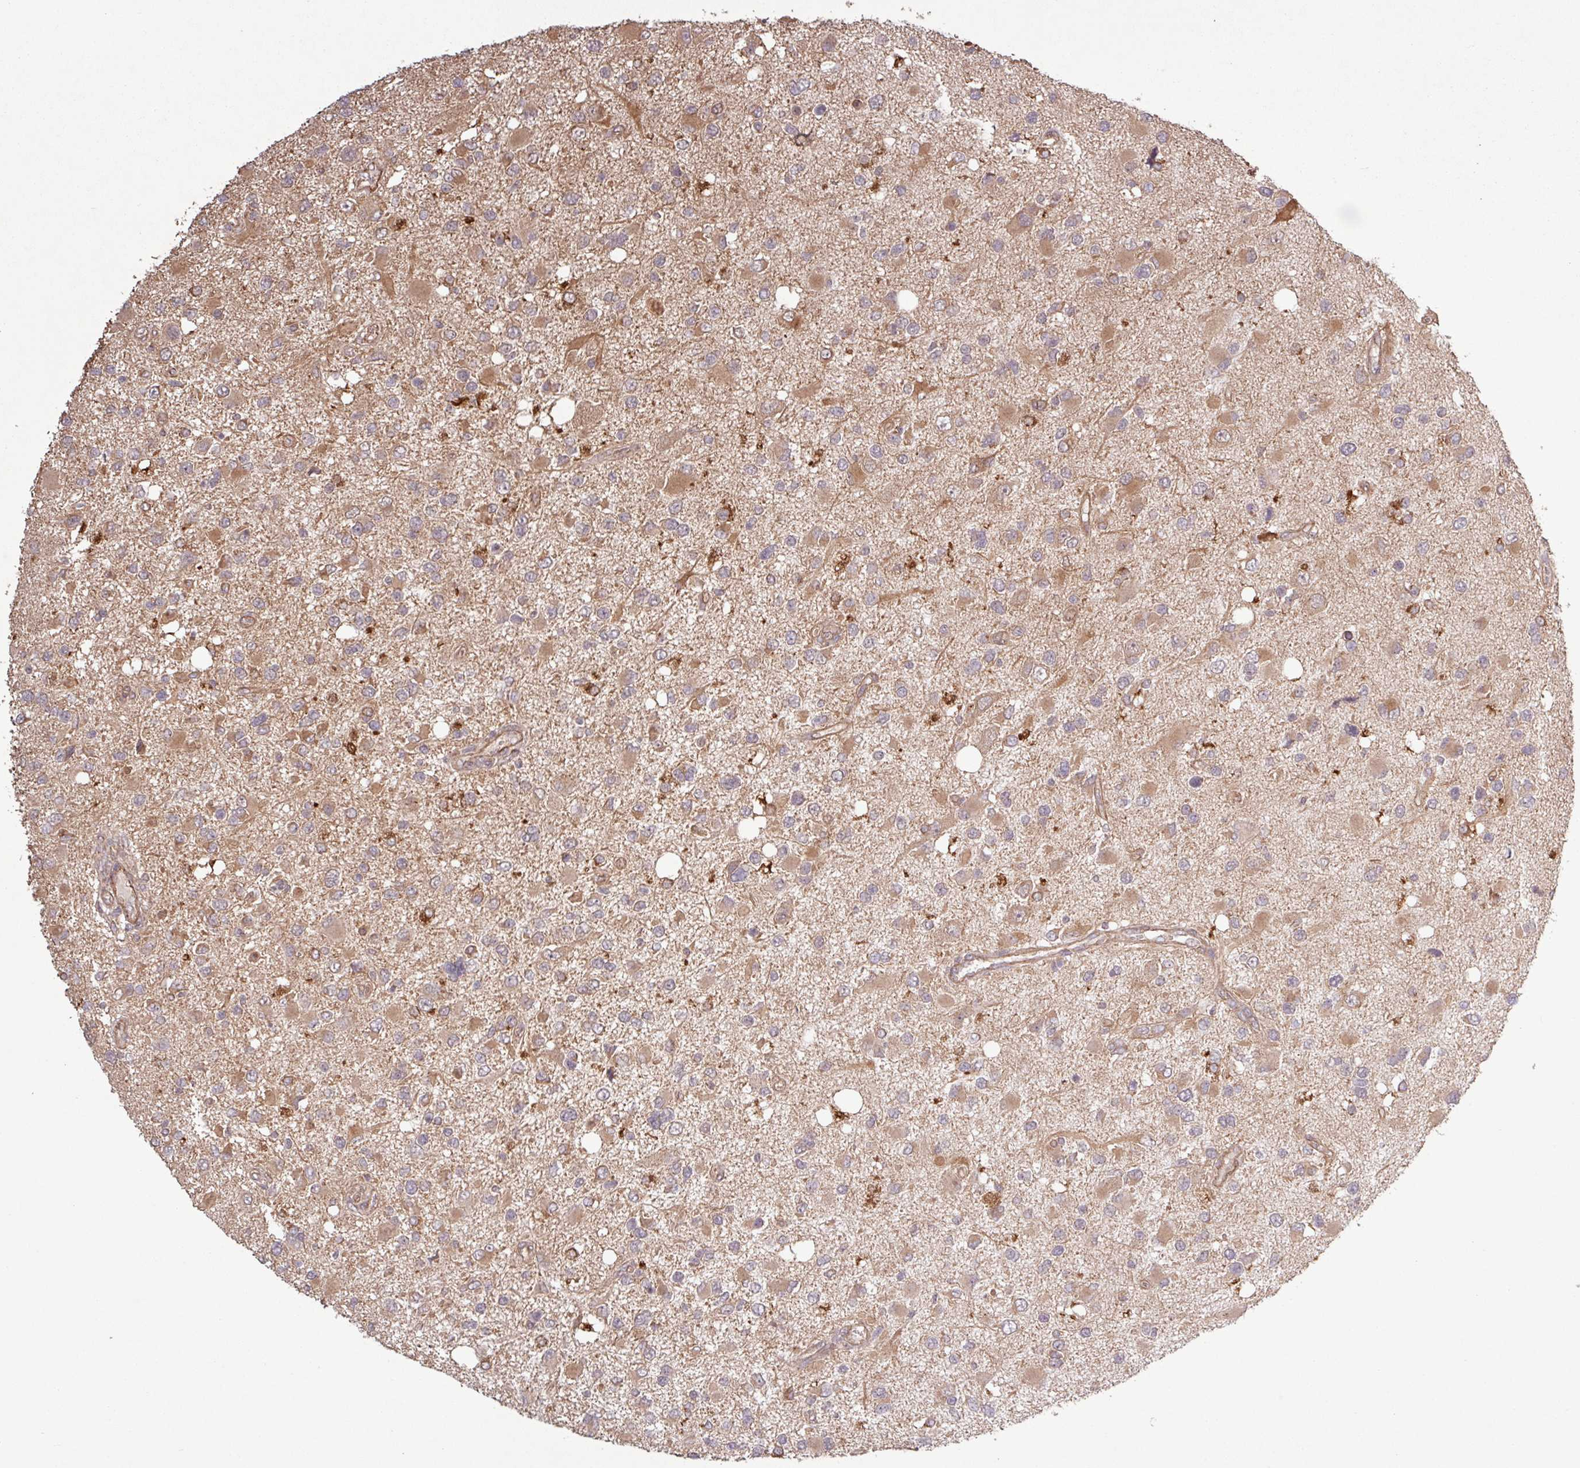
{"staining": {"intensity": "moderate", "quantity": ">75%", "location": "cytoplasmic/membranous"}, "tissue": "glioma", "cell_type": "Tumor cells", "image_type": "cancer", "snomed": [{"axis": "morphology", "description": "Glioma, malignant, High grade"}, {"axis": "topography", "description": "Brain"}], "caption": "A photomicrograph of glioma stained for a protein displays moderate cytoplasmic/membranous brown staining in tumor cells.", "gene": "TRABD2A", "patient": {"sex": "male", "age": 53}}